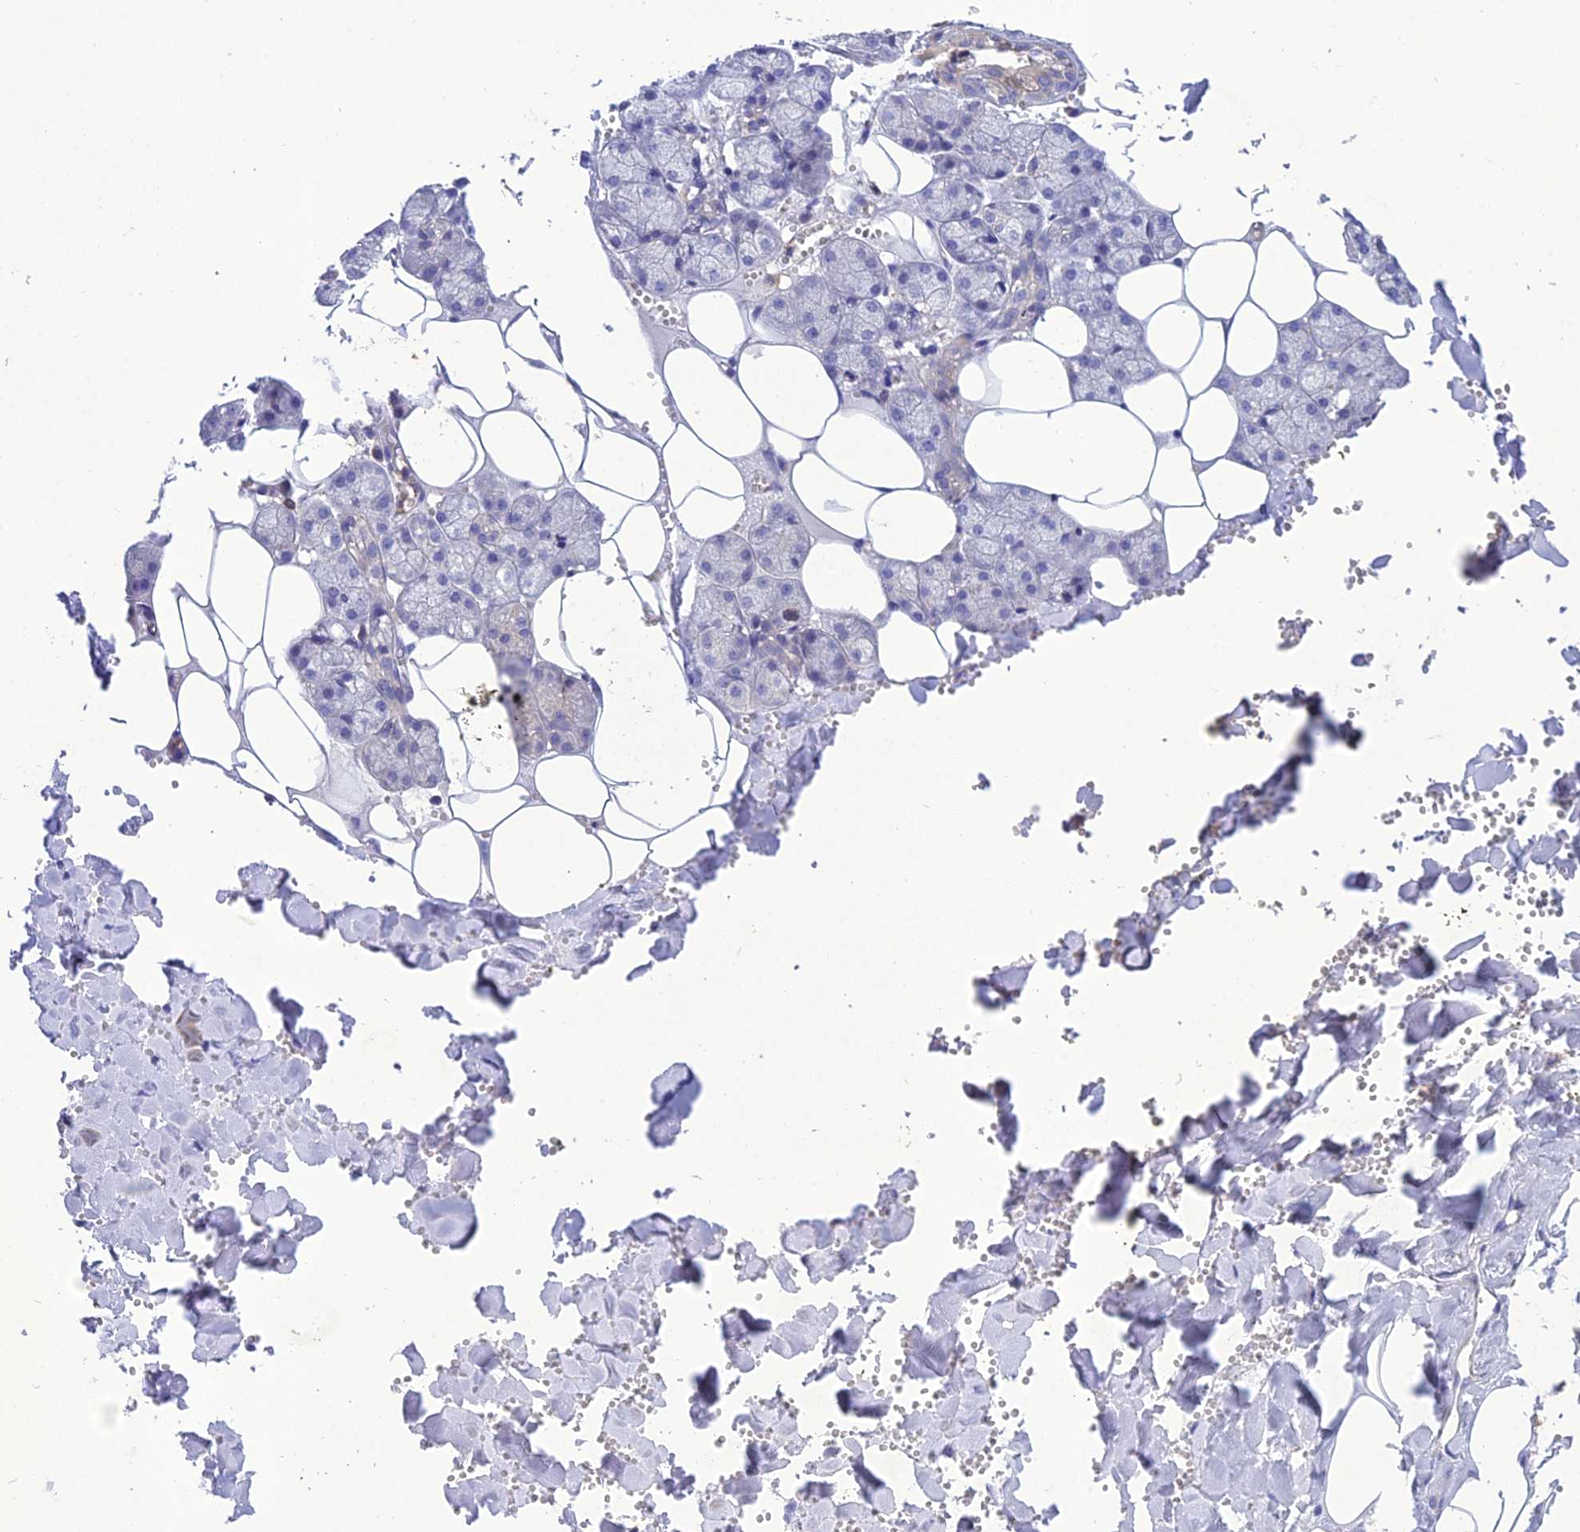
{"staining": {"intensity": "negative", "quantity": "none", "location": "none"}, "tissue": "salivary gland", "cell_type": "Glandular cells", "image_type": "normal", "snomed": [{"axis": "morphology", "description": "Normal tissue, NOS"}, {"axis": "topography", "description": "Salivary gland"}], "caption": "There is no significant expression in glandular cells of salivary gland. (DAB (3,3'-diaminobenzidine) IHC visualized using brightfield microscopy, high magnification).", "gene": "SNX24", "patient": {"sex": "male", "age": 62}}